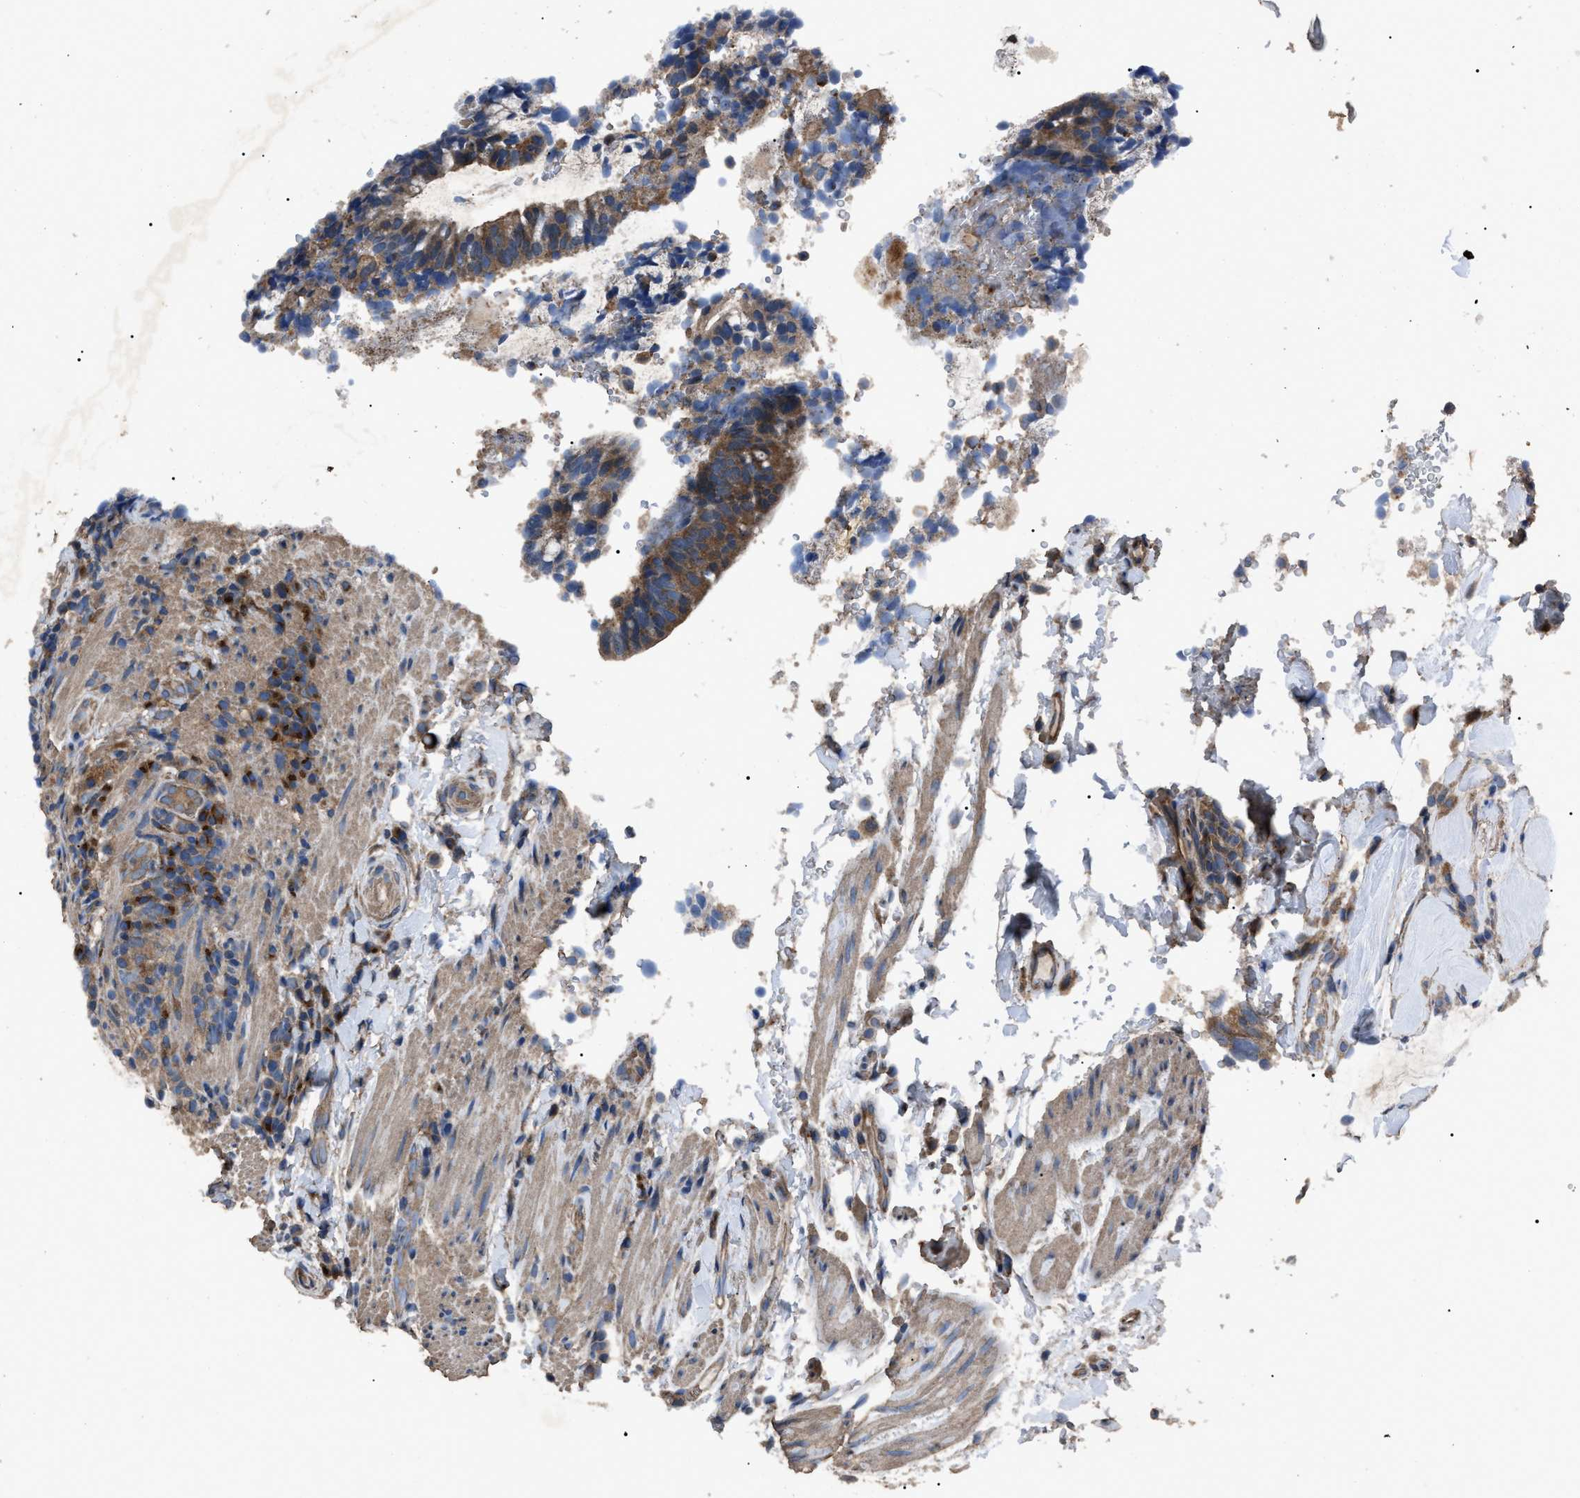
{"staining": {"intensity": "moderate", "quantity": ">75%", "location": "cytoplasmic/membranous"}, "tissue": "colorectal cancer", "cell_type": "Tumor cells", "image_type": "cancer", "snomed": [{"axis": "morphology", "description": "Adenocarcinoma, NOS"}, {"axis": "topography", "description": "Colon"}], "caption": "Protein expression analysis of colorectal cancer (adenocarcinoma) displays moderate cytoplasmic/membranous staining in about >75% of tumor cells.", "gene": "RNF216", "patient": {"sex": "female", "age": 66}}